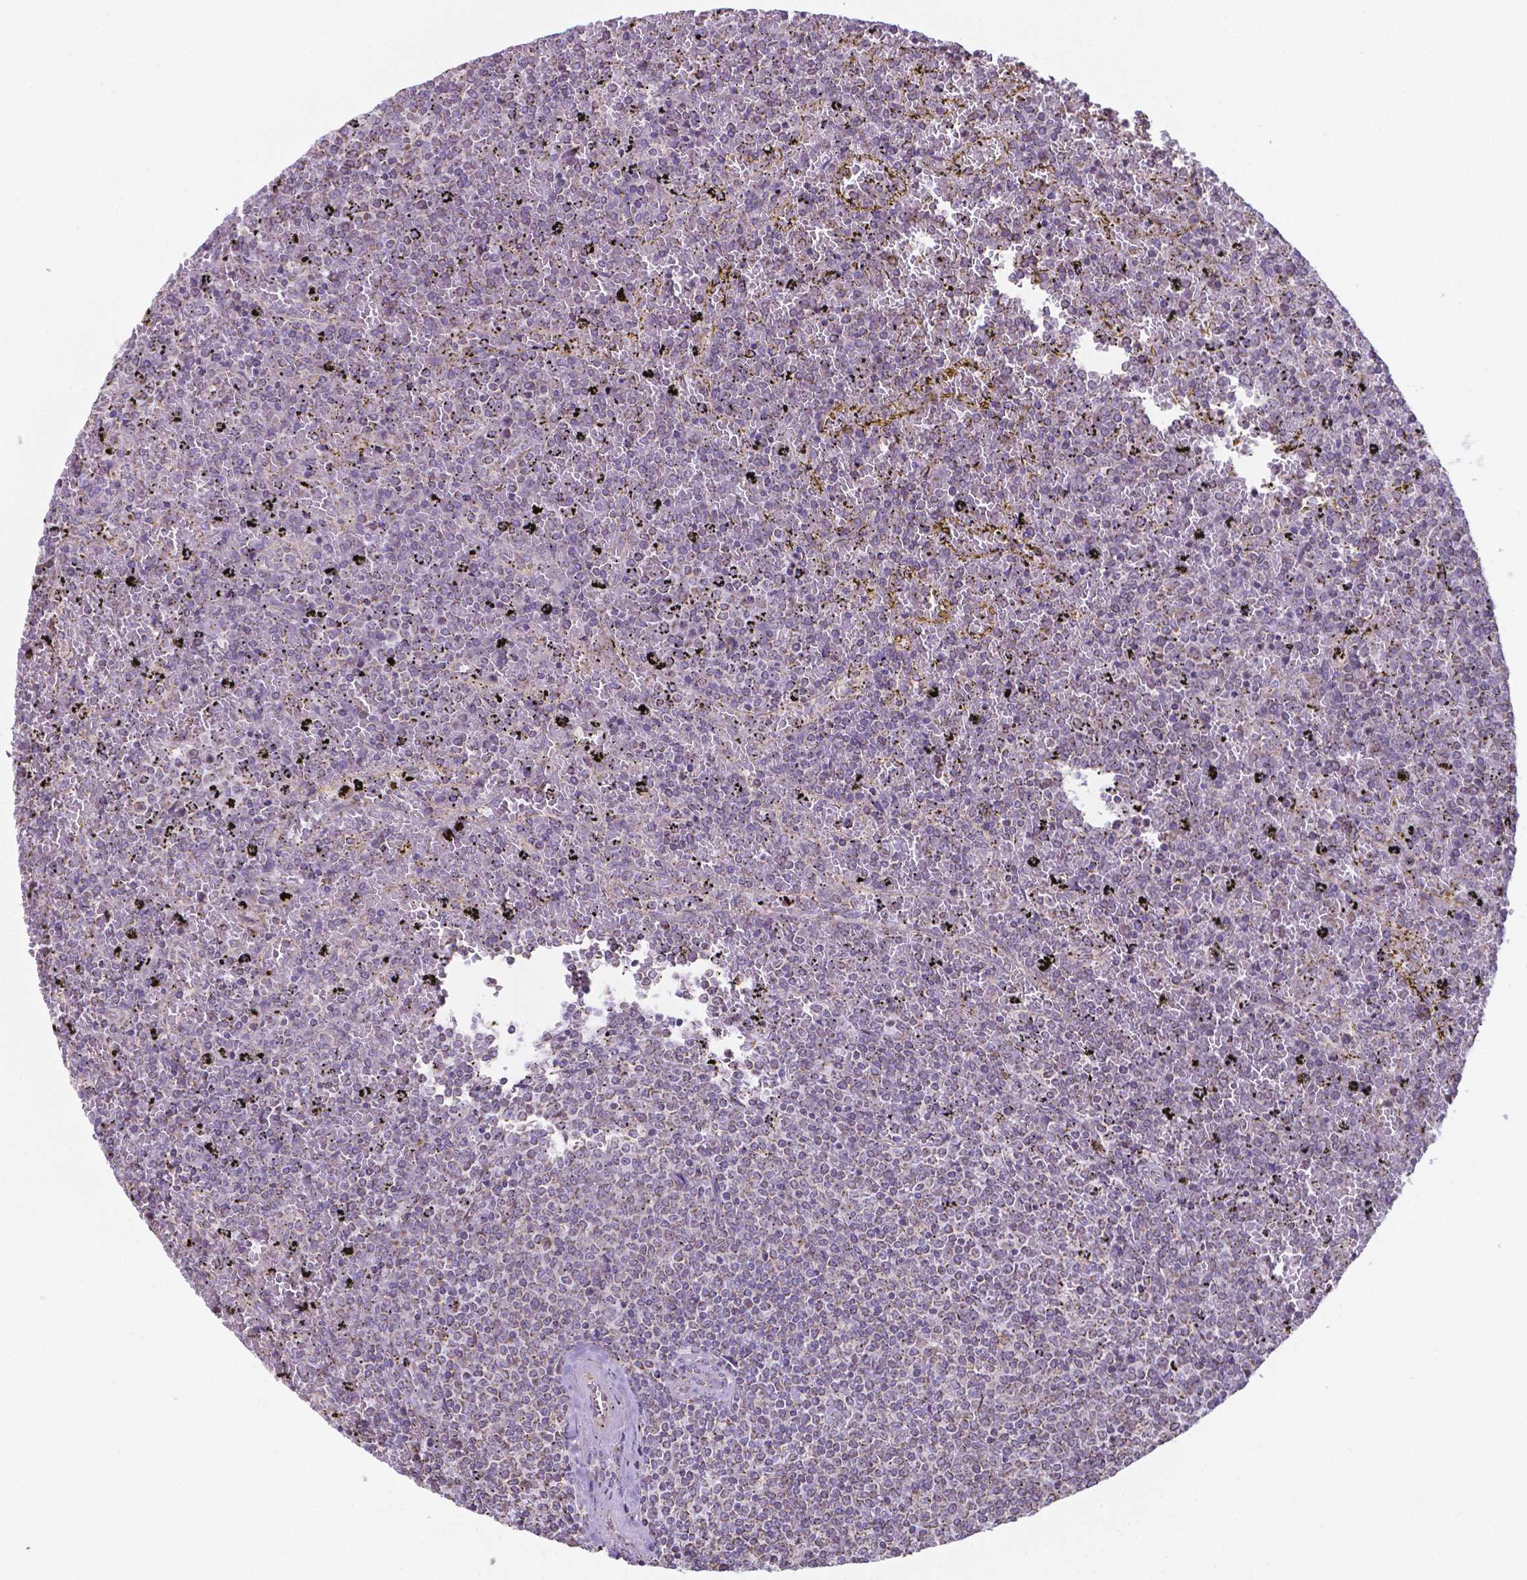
{"staining": {"intensity": "negative", "quantity": "none", "location": "none"}, "tissue": "lymphoma", "cell_type": "Tumor cells", "image_type": "cancer", "snomed": [{"axis": "morphology", "description": "Malignant lymphoma, non-Hodgkin's type, Low grade"}, {"axis": "topography", "description": "Spleen"}], "caption": "The photomicrograph displays no significant expression in tumor cells of lymphoma. The staining was performed using DAB to visualize the protein expression in brown, while the nuclei were stained in blue with hematoxylin (Magnification: 20x).", "gene": "FAM114A1", "patient": {"sex": "female", "age": 77}}